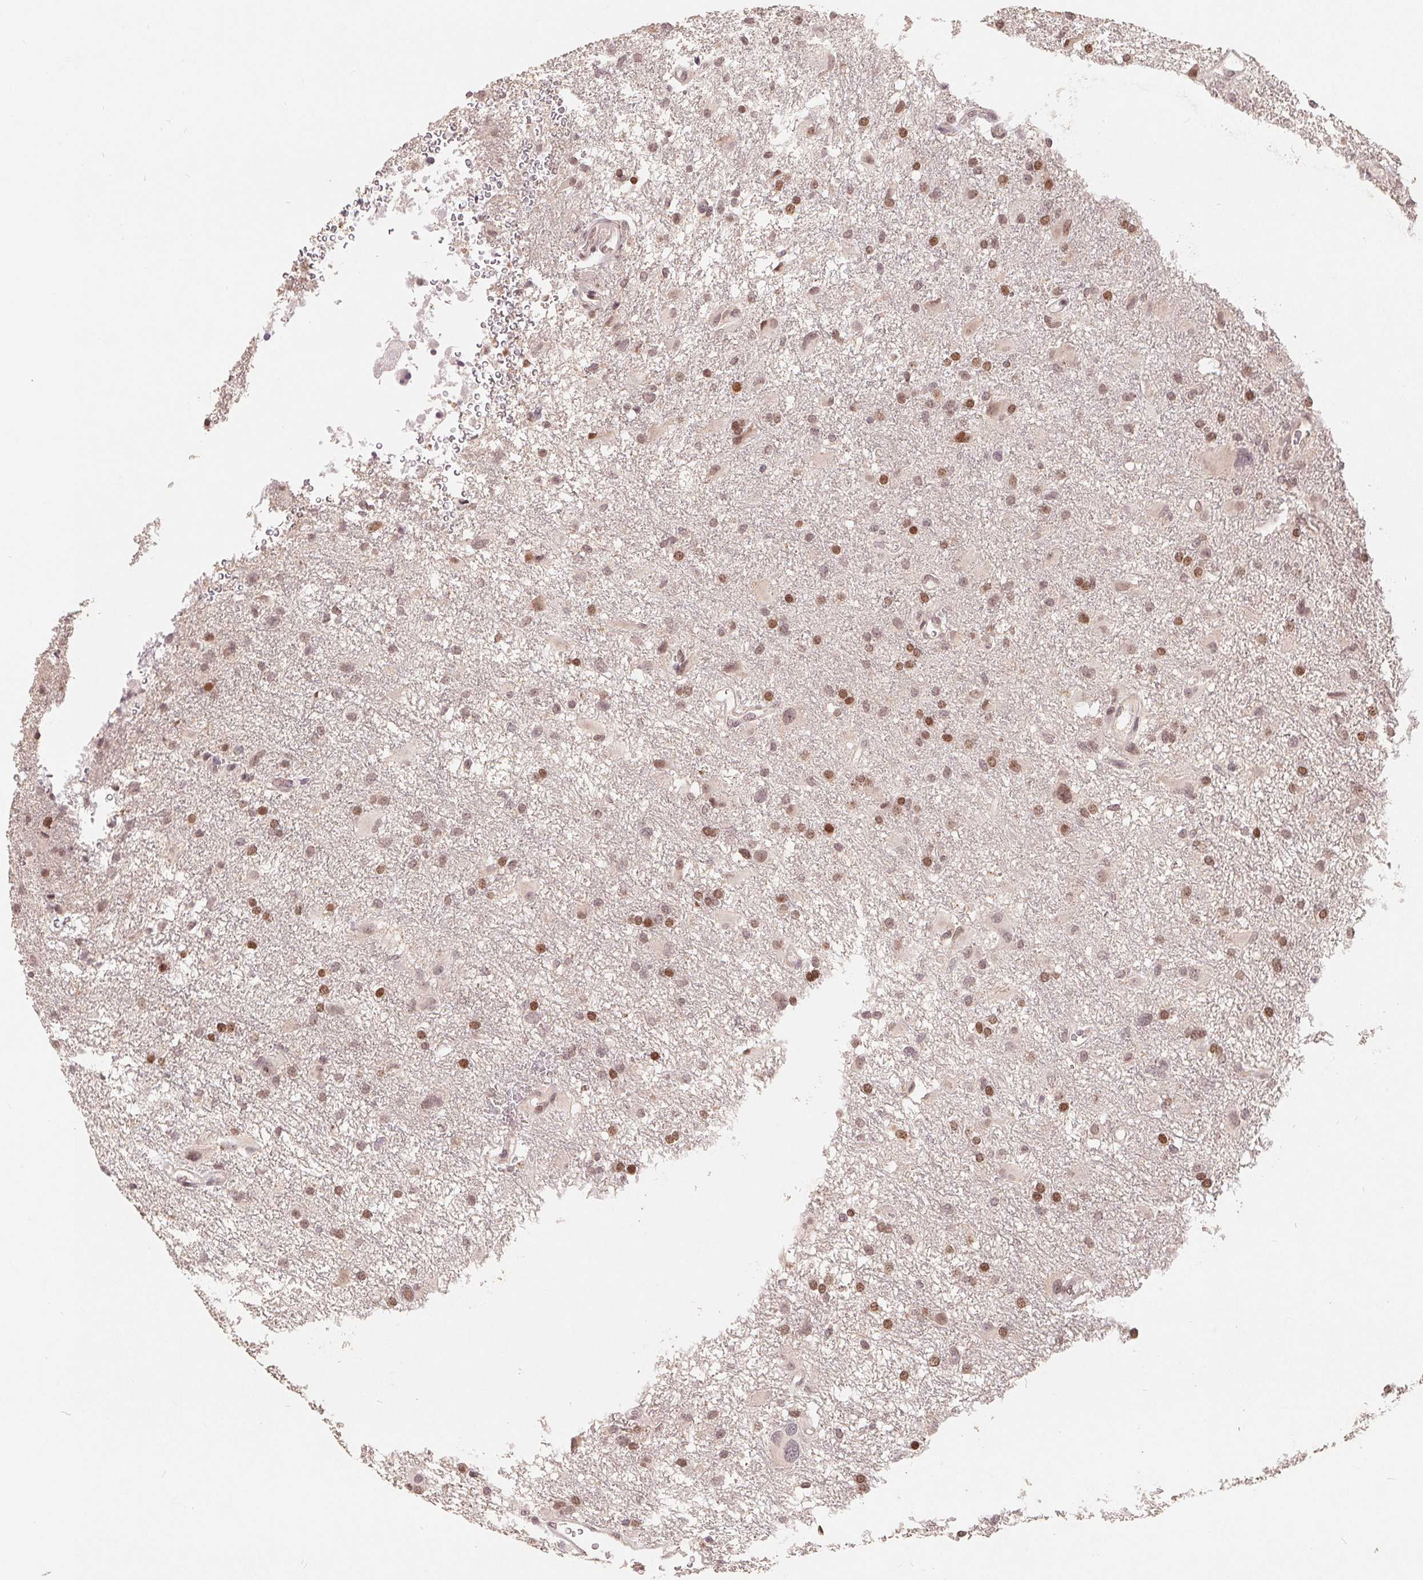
{"staining": {"intensity": "moderate", "quantity": "25%-75%", "location": "nuclear"}, "tissue": "glioma", "cell_type": "Tumor cells", "image_type": "cancer", "snomed": [{"axis": "morphology", "description": "Glioma, malignant, High grade"}, {"axis": "topography", "description": "Brain"}], "caption": "Protein expression analysis of malignant glioma (high-grade) reveals moderate nuclear expression in about 25%-75% of tumor cells.", "gene": "HMGN3", "patient": {"sex": "male", "age": 53}}